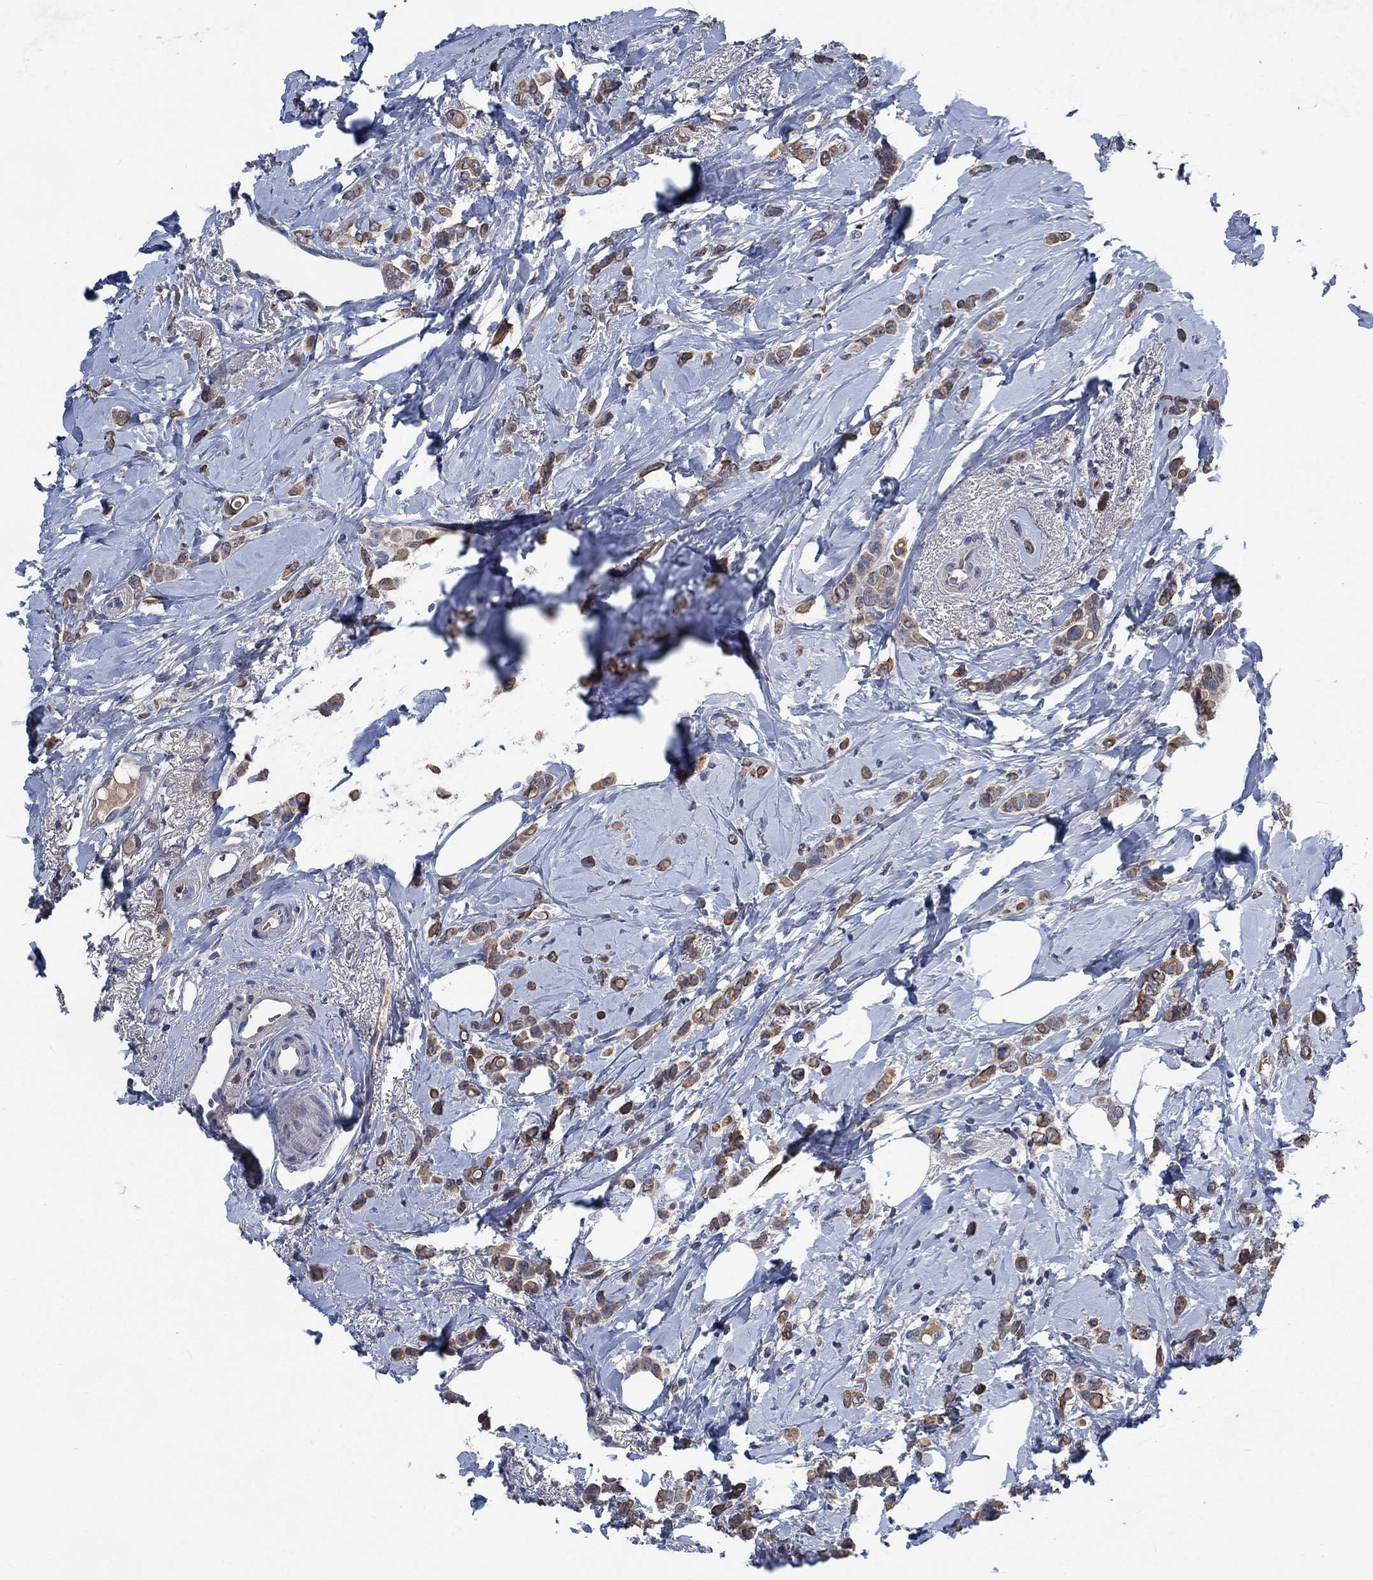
{"staining": {"intensity": "moderate", "quantity": ">75%", "location": "cytoplasmic/membranous"}, "tissue": "breast cancer", "cell_type": "Tumor cells", "image_type": "cancer", "snomed": [{"axis": "morphology", "description": "Lobular carcinoma"}, {"axis": "topography", "description": "Breast"}], "caption": "Breast lobular carcinoma stained with DAB (3,3'-diaminobenzidine) immunohistochemistry (IHC) demonstrates medium levels of moderate cytoplasmic/membranous positivity in about >75% of tumor cells. Using DAB (3,3'-diaminobenzidine) (brown) and hematoxylin (blue) stains, captured at high magnification using brightfield microscopy.", "gene": "OBSCN", "patient": {"sex": "female", "age": 66}}